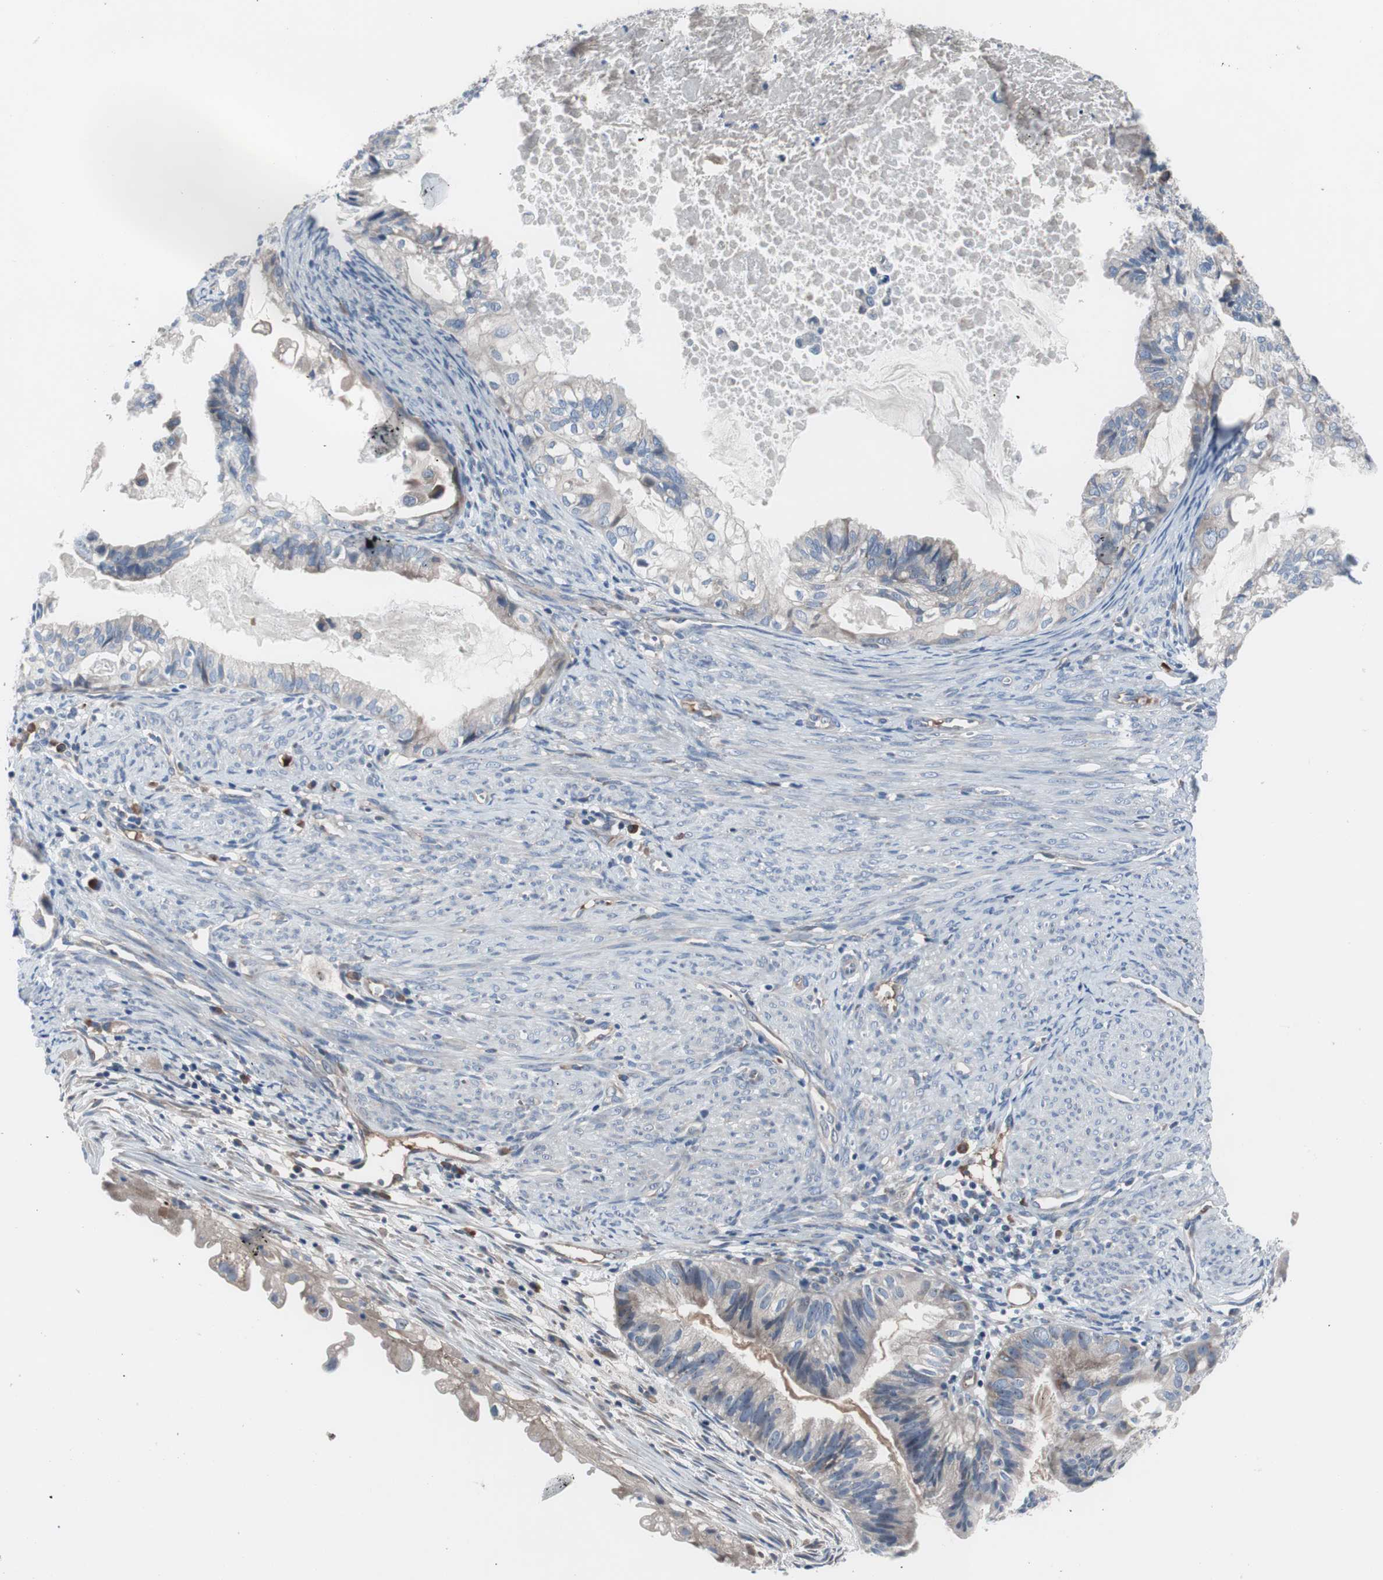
{"staining": {"intensity": "weak", "quantity": ">75%", "location": "cytoplasmic/membranous"}, "tissue": "cervical cancer", "cell_type": "Tumor cells", "image_type": "cancer", "snomed": [{"axis": "morphology", "description": "Normal tissue, NOS"}, {"axis": "morphology", "description": "Adenocarcinoma, NOS"}, {"axis": "topography", "description": "Cervix"}, {"axis": "topography", "description": "Endometrium"}], "caption": "Adenocarcinoma (cervical) stained with DAB (3,3'-diaminobenzidine) immunohistochemistry exhibits low levels of weak cytoplasmic/membranous expression in about >75% of tumor cells.", "gene": "KANSL1", "patient": {"sex": "female", "age": 86}}